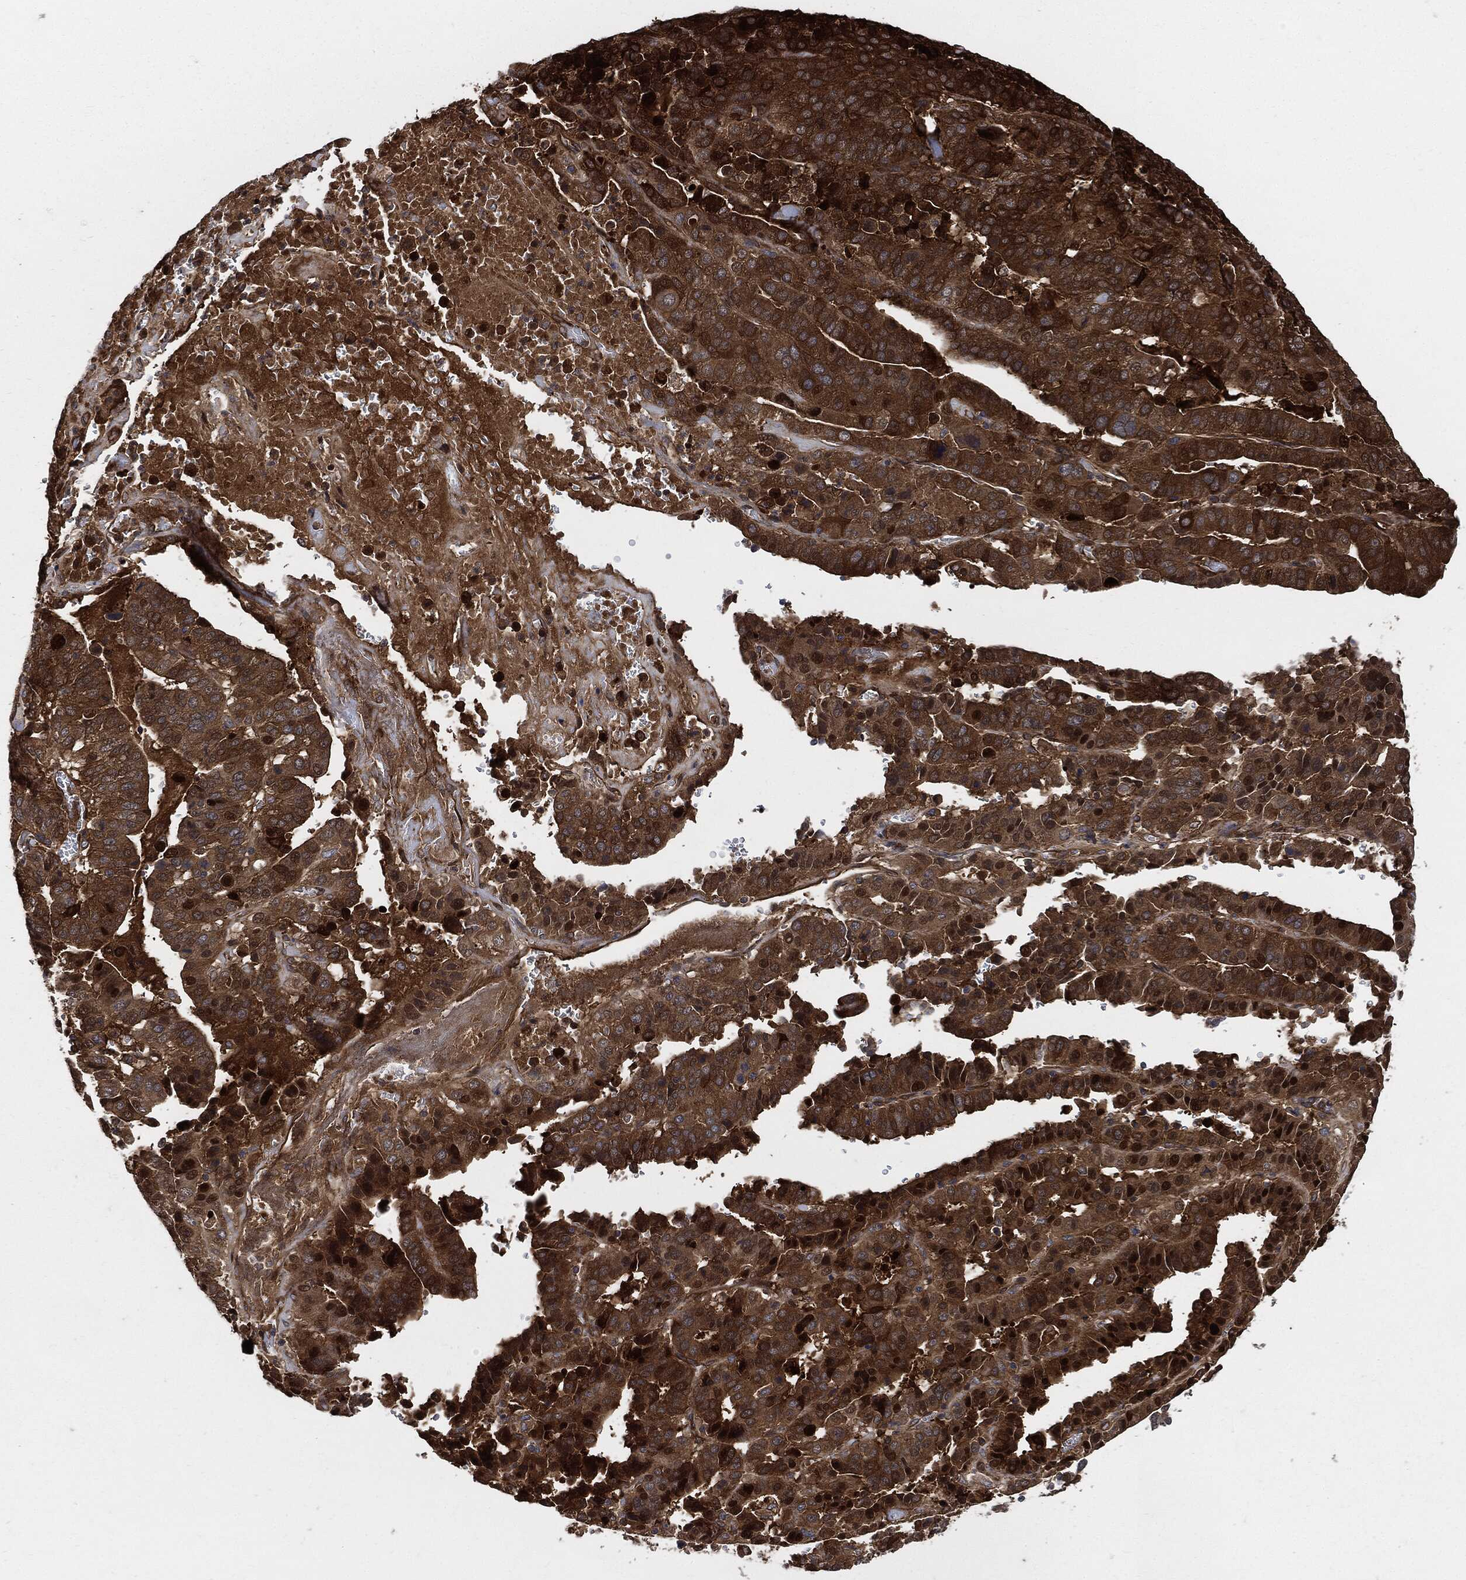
{"staining": {"intensity": "strong", "quantity": ">75%", "location": "cytoplasmic/membranous"}, "tissue": "stomach cancer", "cell_type": "Tumor cells", "image_type": "cancer", "snomed": [{"axis": "morphology", "description": "Adenocarcinoma, NOS"}, {"axis": "topography", "description": "Stomach"}], "caption": "Immunohistochemical staining of human stomach cancer shows high levels of strong cytoplasmic/membranous expression in about >75% of tumor cells.", "gene": "XPNPEP1", "patient": {"sex": "male", "age": 48}}